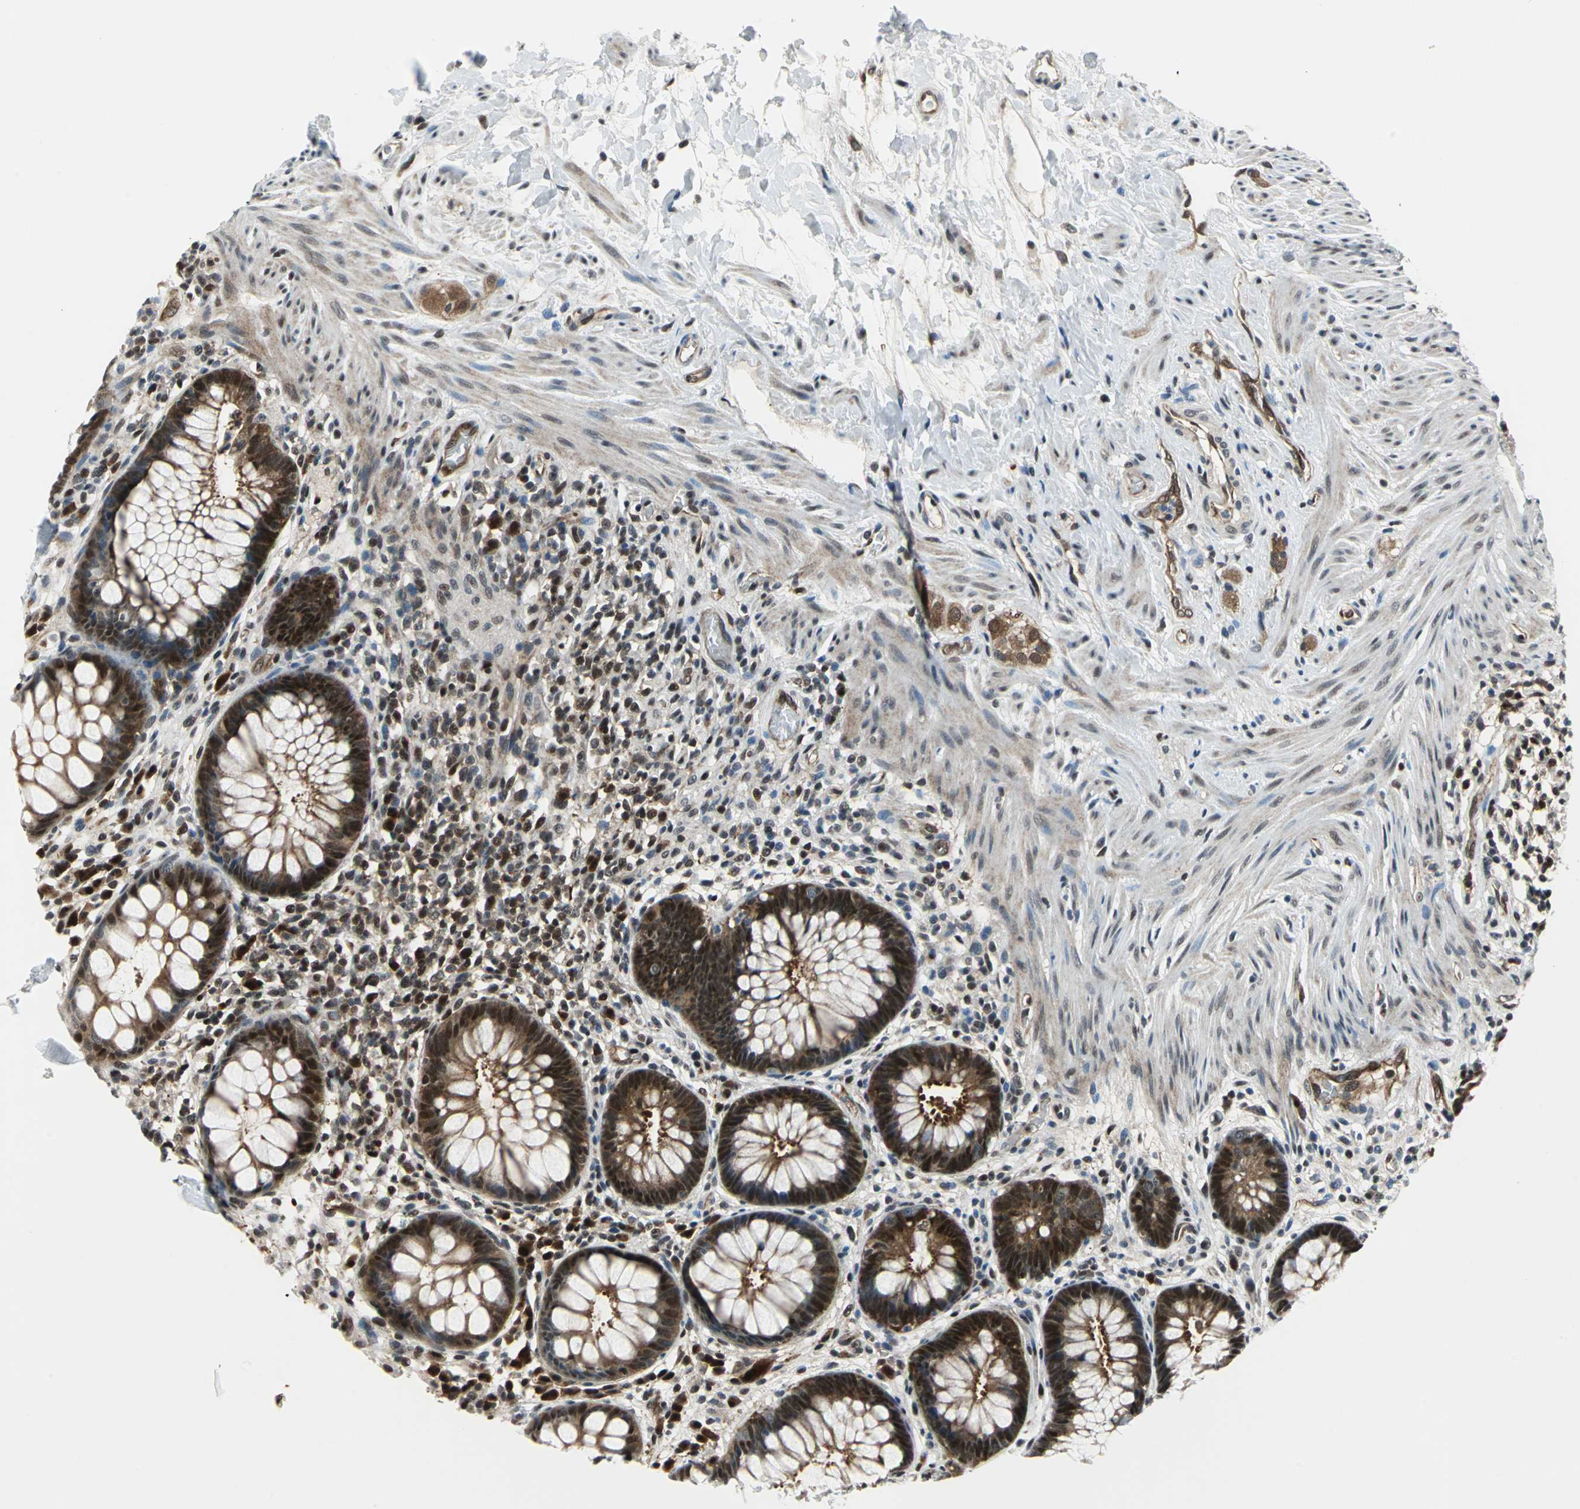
{"staining": {"intensity": "strong", "quantity": ">75%", "location": "cytoplasmic/membranous,nuclear"}, "tissue": "rectum", "cell_type": "Glandular cells", "image_type": "normal", "snomed": [{"axis": "morphology", "description": "Normal tissue, NOS"}, {"axis": "topography", "description": "Rectum"}], "caption": "DAB (3,3'-diaminobenzidine) immunohistochemical staining of normal rectum displays strong cytoplasmic/membranous,nuclear protein staining in approximately >75% of glandular cells. (brown staining indicates protein expression, while blue staining denotes nuclei).", "gene": "POLR3K", "patient": {"sex": "female", "age": 46}}